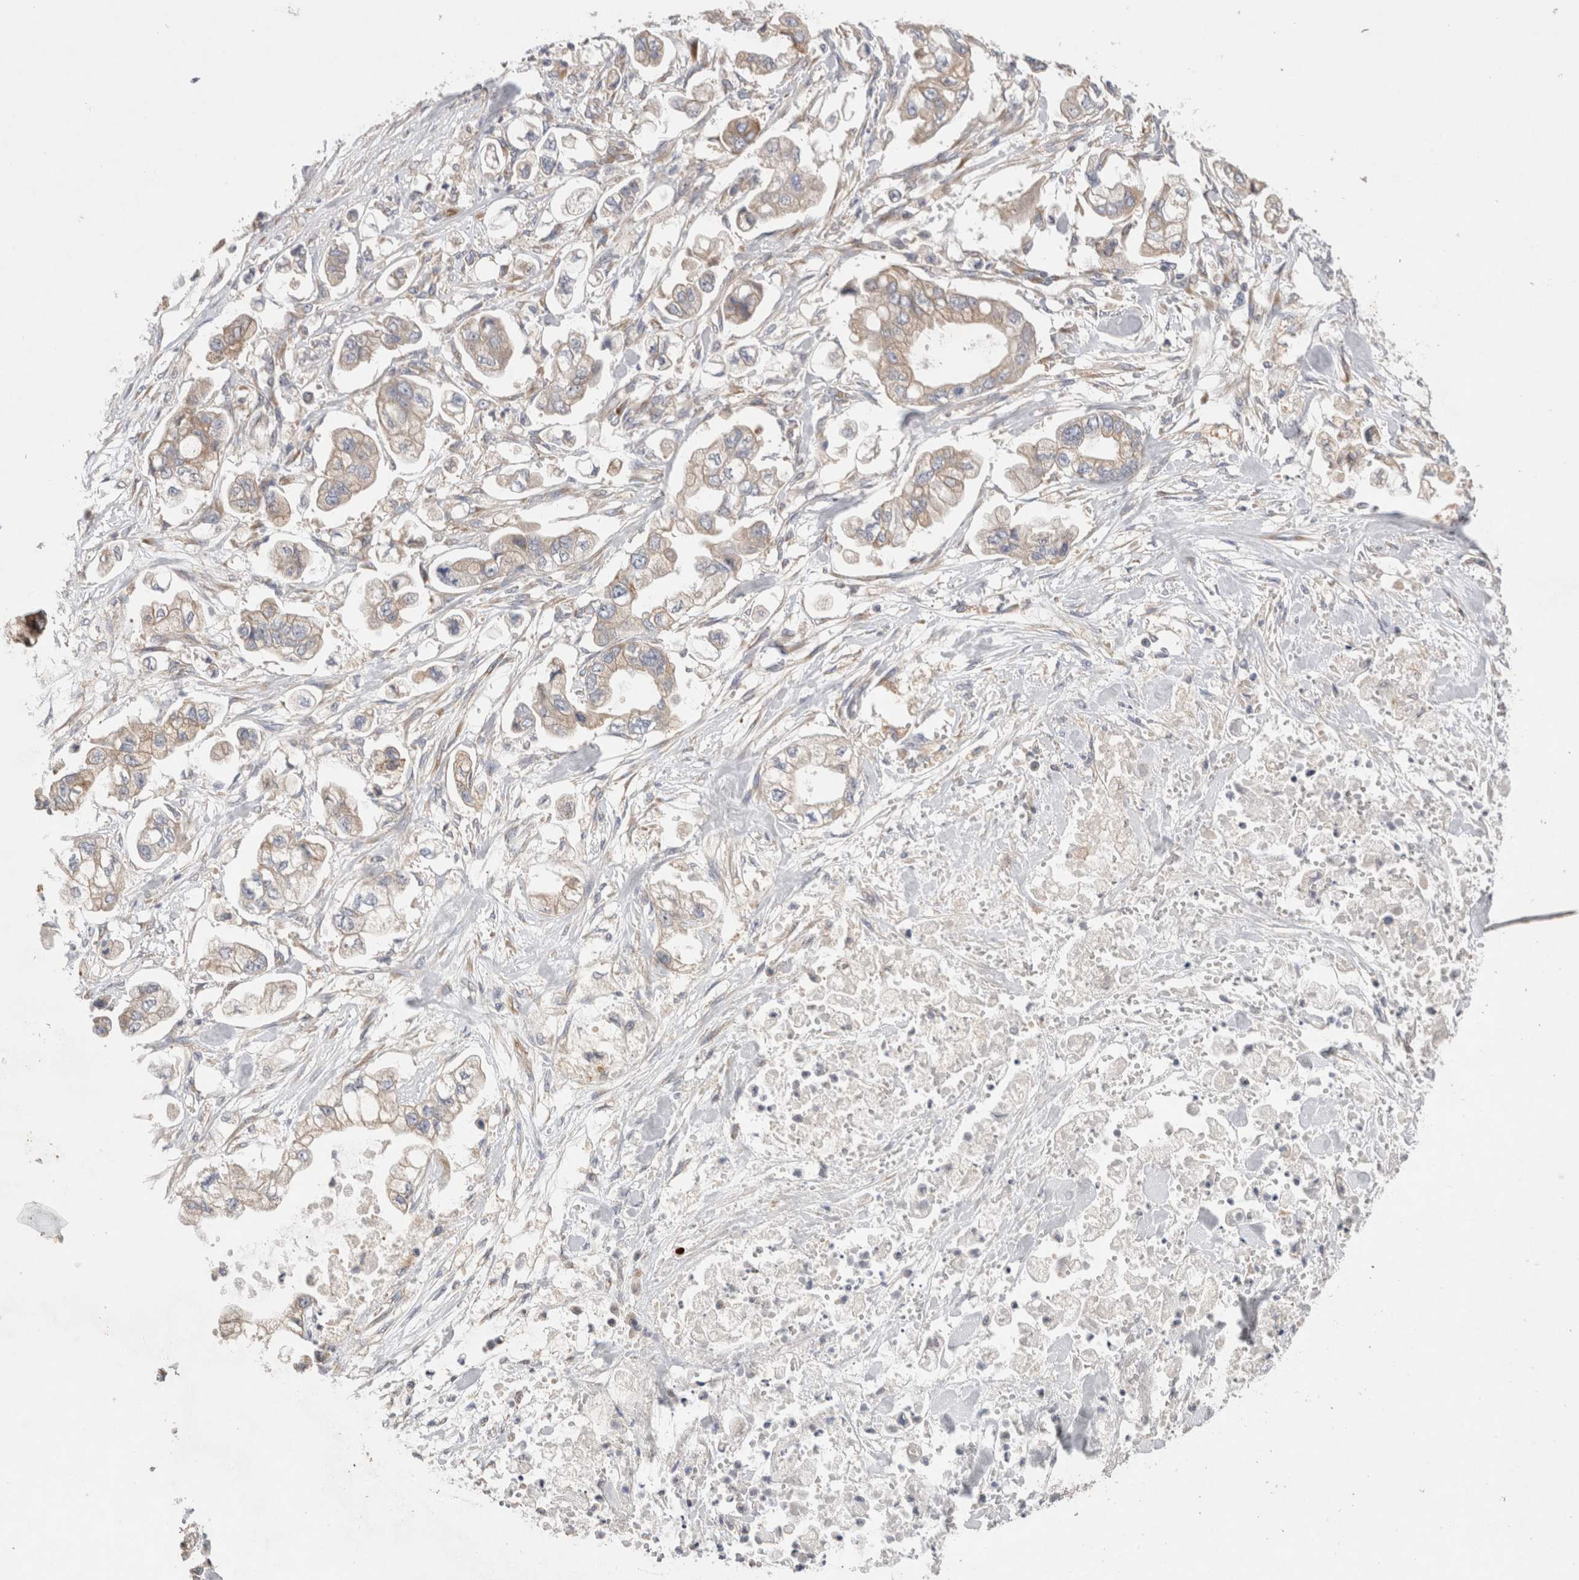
{"staining": {"intensity": "weak", "quantity": "25%-75%", "location": "cytoplasmic/membranous"}, "tissue": "stomach cancer", "cell_type": "Tumor cells", "image_type": "cancer", "snomed": [{"axis": "morphology", "description": "Normal tissue, NOS"}, {"axis": "morphology", "description": "Adenocarcinoma, NOS"}, {"axis": "topography", "description": "Stomach"}], "caption": "A brown stain shows weak cytoplasmic/membranous staining of a protein in human stomach cancer (adenocarcinoma) tumor cells.", "gene": "TBC1D16", "patient": {"sex": "male", "age": 62}}